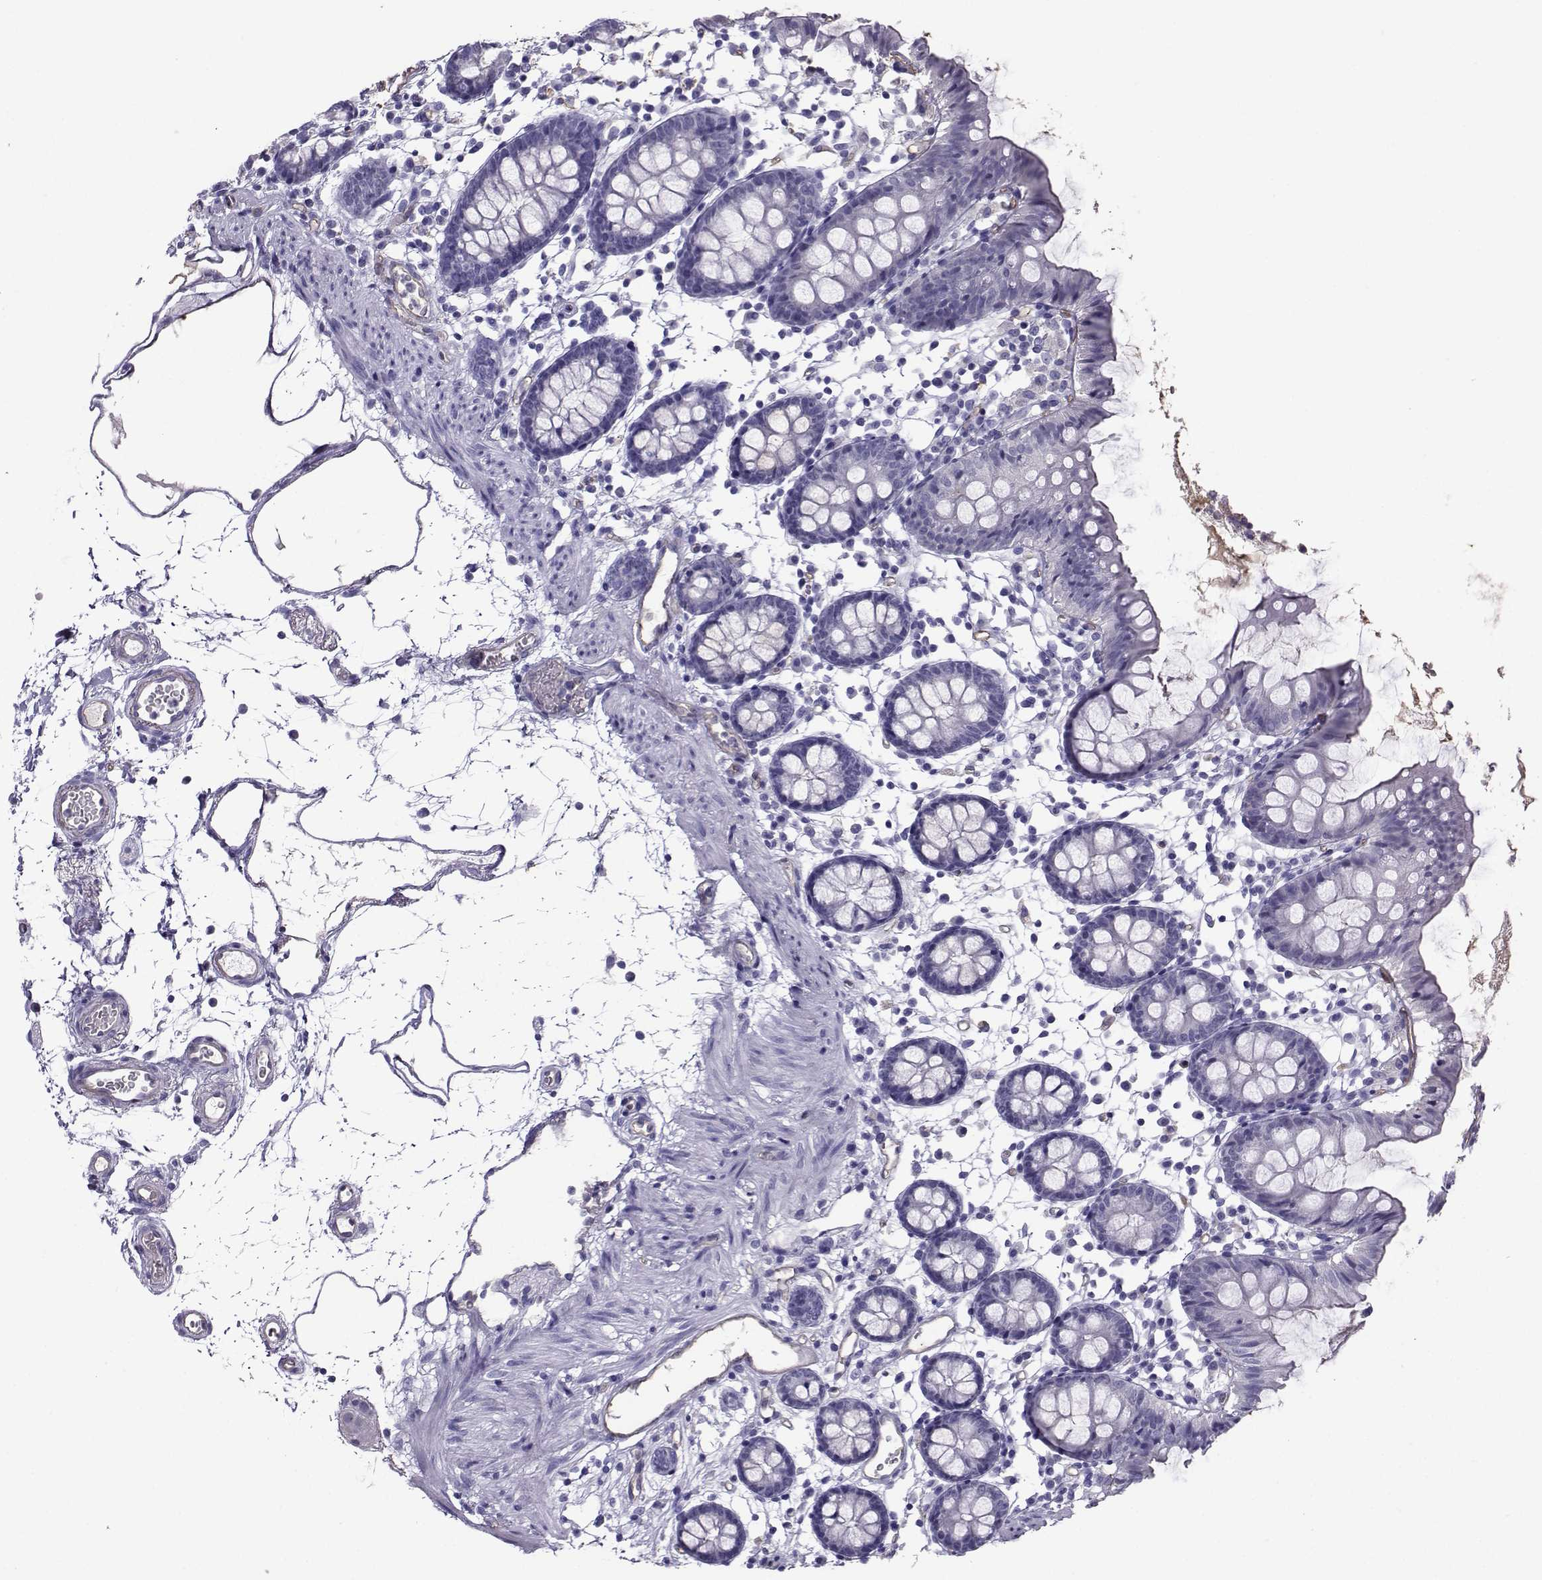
{"staining": {"intensity": "negative", "quantity": "none", "location": "none"}, "tissue": "colon", "cell_type": "Endothelial cells", "image_type": "normal", "snomed": [{"axis": "morphology", "description": "Normal tissue, NOS"}, {"axis": "topography", "description": "Colon"}], "caption": "This is an IHC micrograph of benign human colon. There is no staining in endothelial cells.", "gene": "CLUL1", "patient": {"sex": "female", "age": 84}}